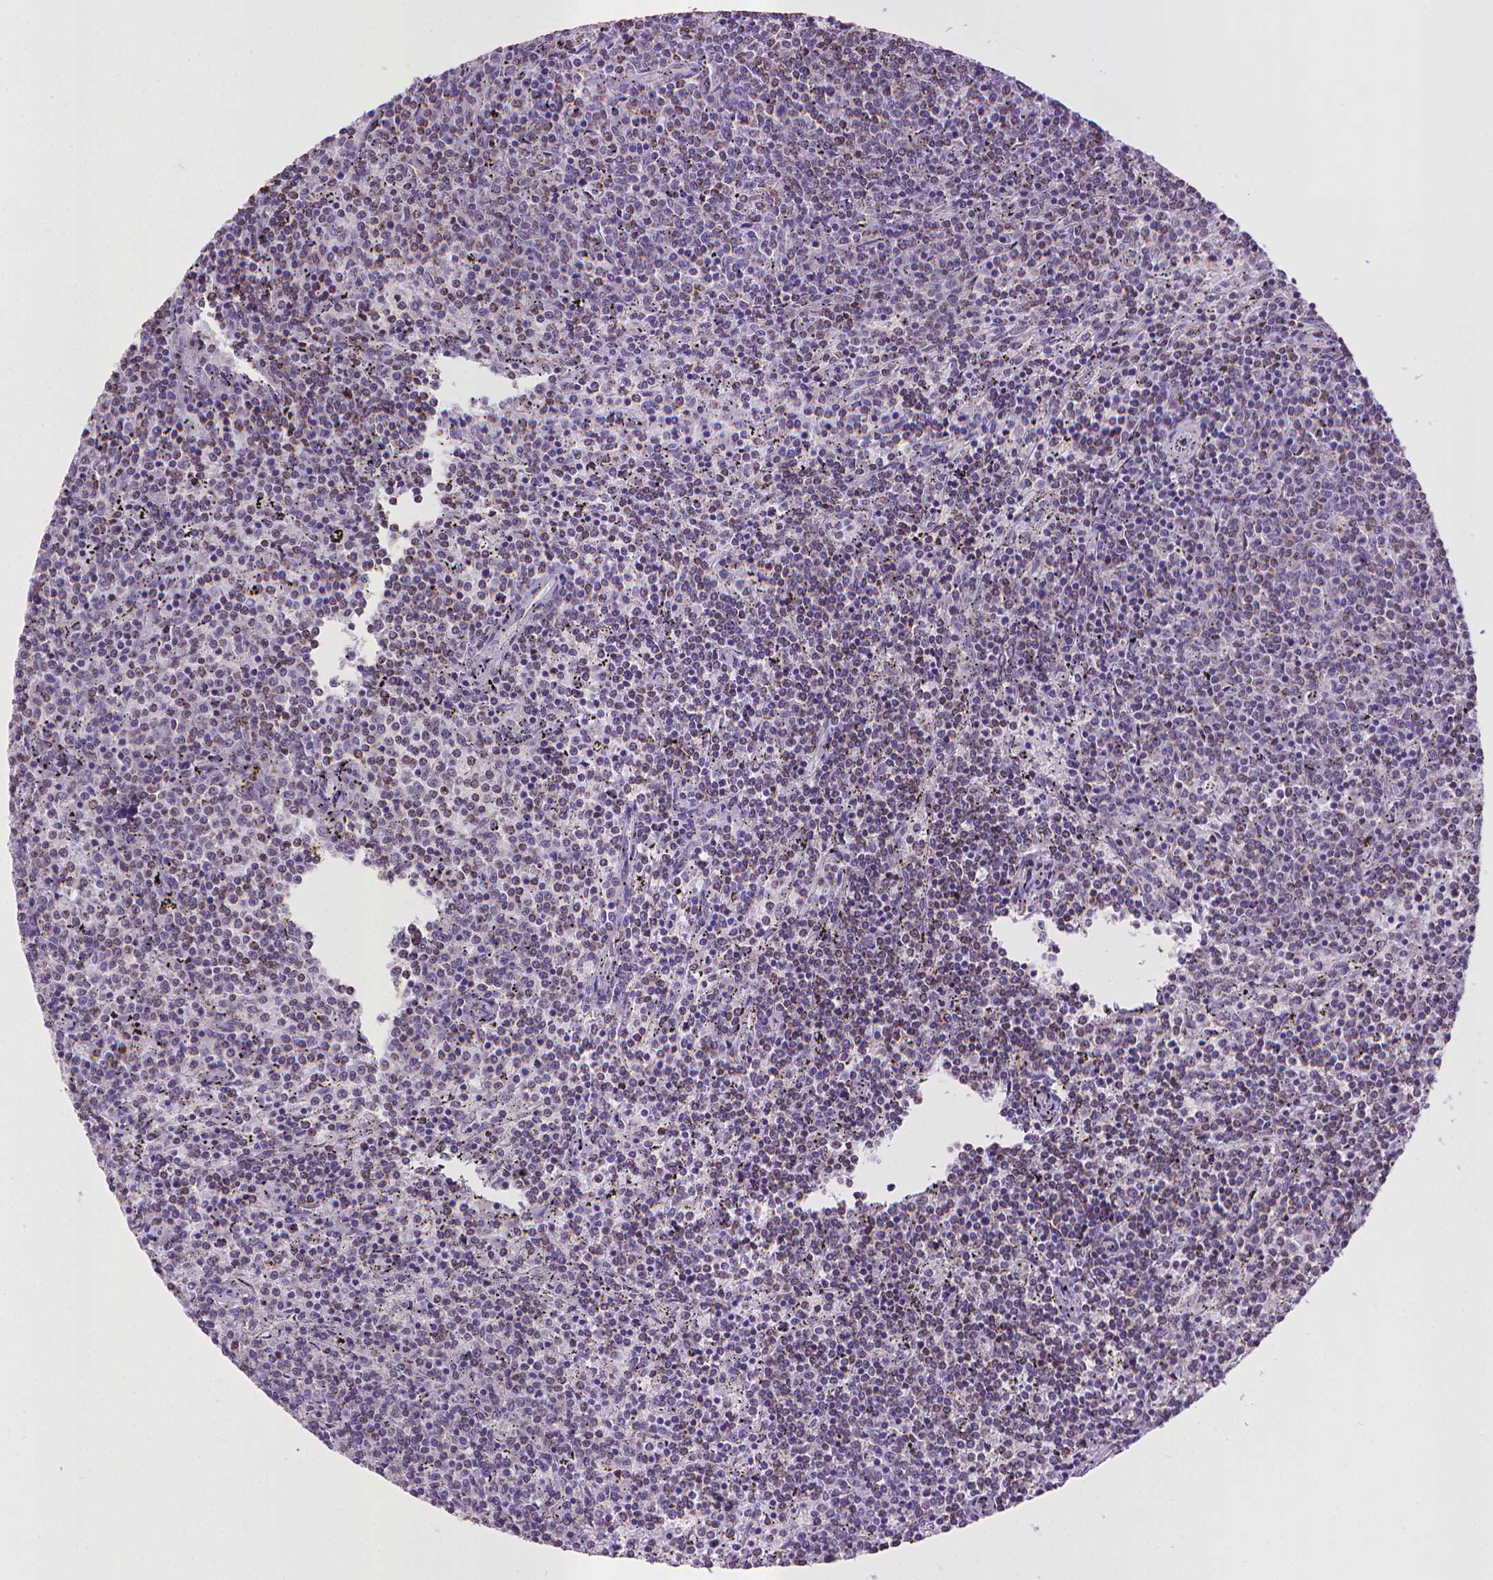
{"staining": {"intensity": "moderate", "quantity": "<25%", "location": "cytoplasmic/membranous"}, "tissue": "lymphoma", "cell_type": "Tumor cells", "image_type": "cancer", "snomed": [{"axis": "morphology", "description": "Malignant lymphoma, non-Hodgkin's type, Low grade"}, {"axis": "topography", "description": "Spleen"}], "caption": "Lymphoma stained for a protein (brown) reveals moderate cytoplasmic/membranous positive positivity in approximately <25% of tumor cells.", "gene": "KMO", "patient": {"sex": "female", "age": 50}}